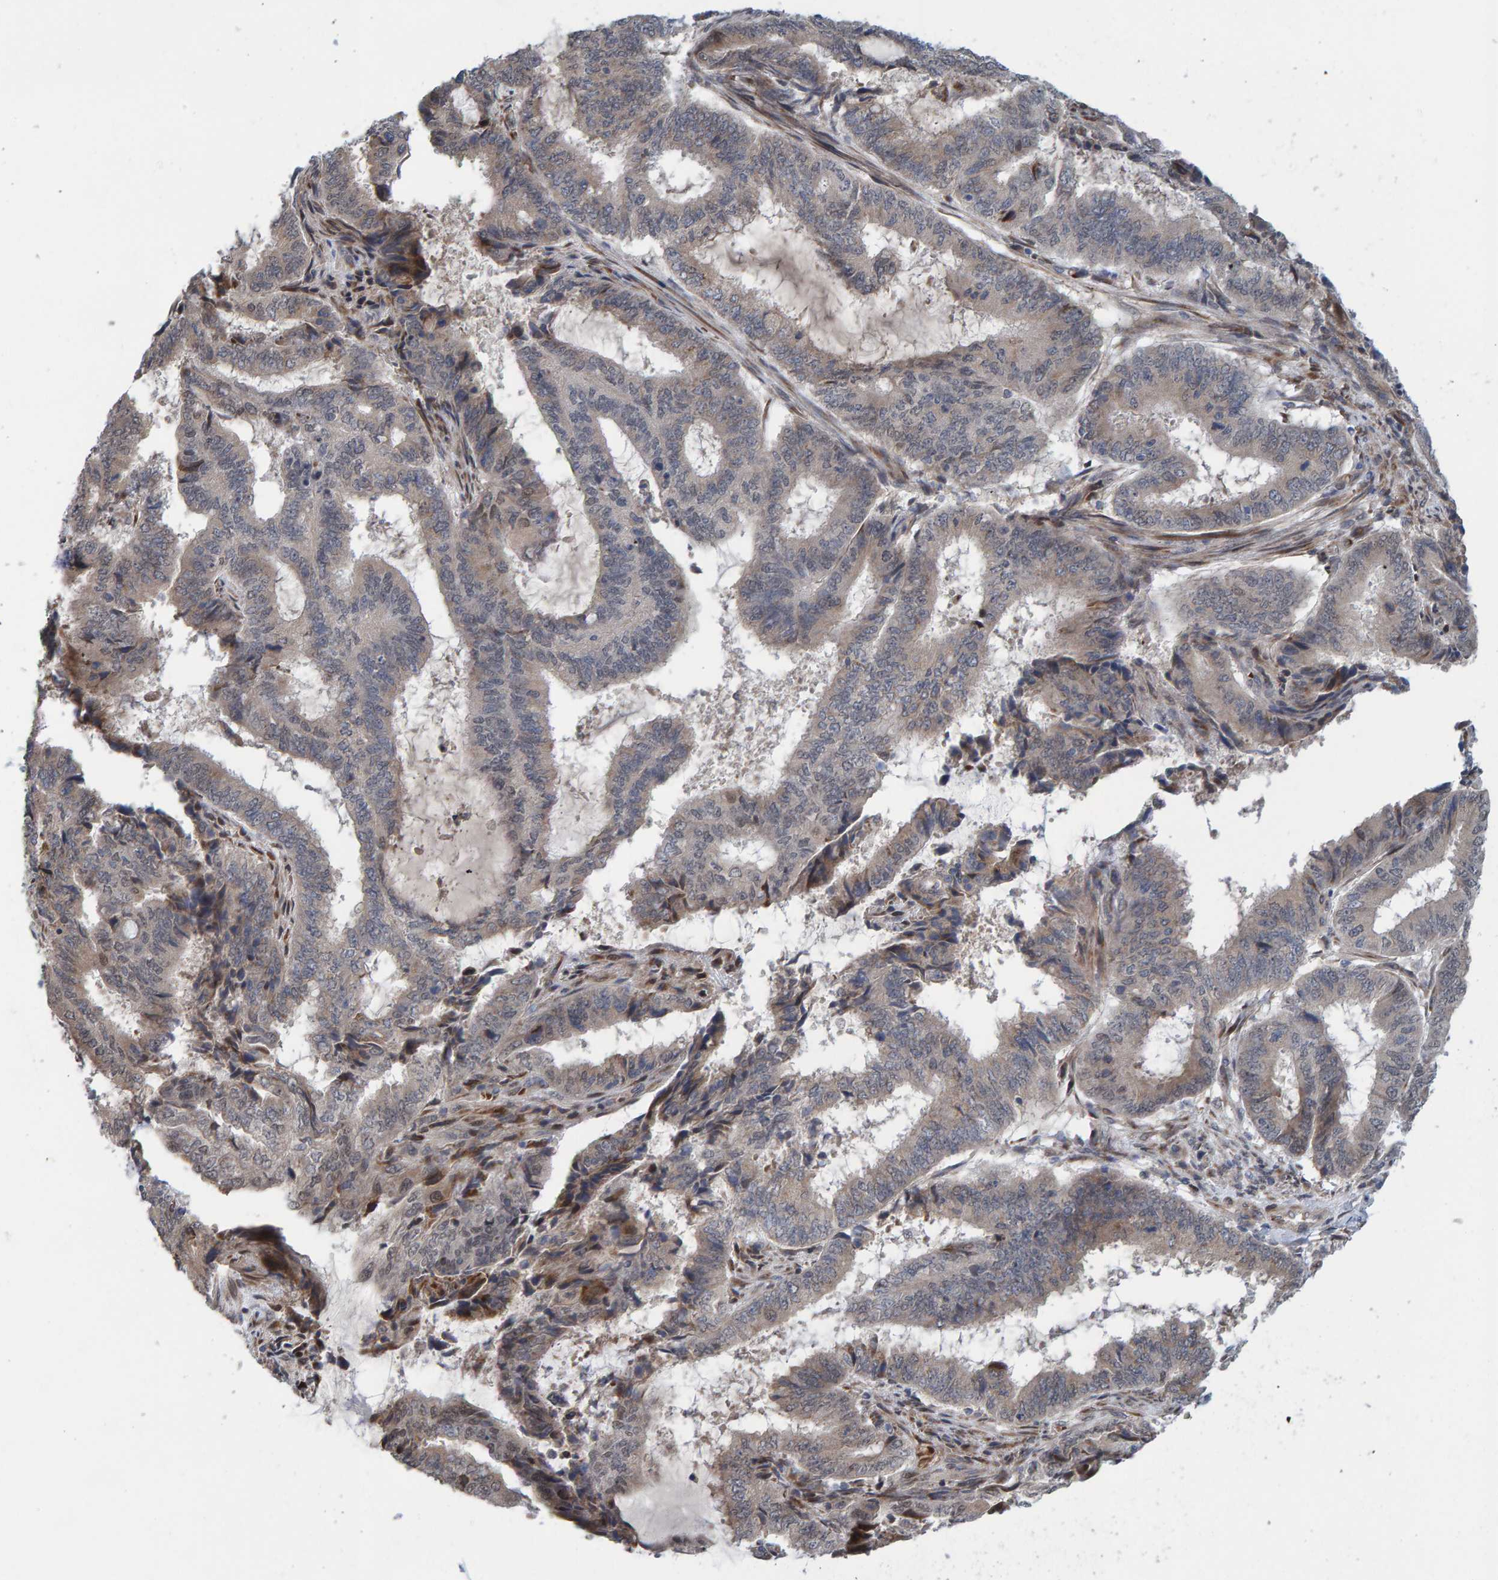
{"staining": {"intensity": "weak", "quantity": "<25%", "location": "cytoplasmic/membranous"}, "tissue": "endometrial cancer", "cell_type": "Tumor cells", "image_type": "cancer", "snomed": [{"axis": "morphology", "description": "Adenocarcinoma, NOS"}, {"axis": "topography", "description": "Endometrium"}], "caption": "The IHC histopathology image has no significant staining in tumor cells of endometrial cancer tissue.", "gene": "MFSD6L", "patient": {"sex": "female", "age": 51}}